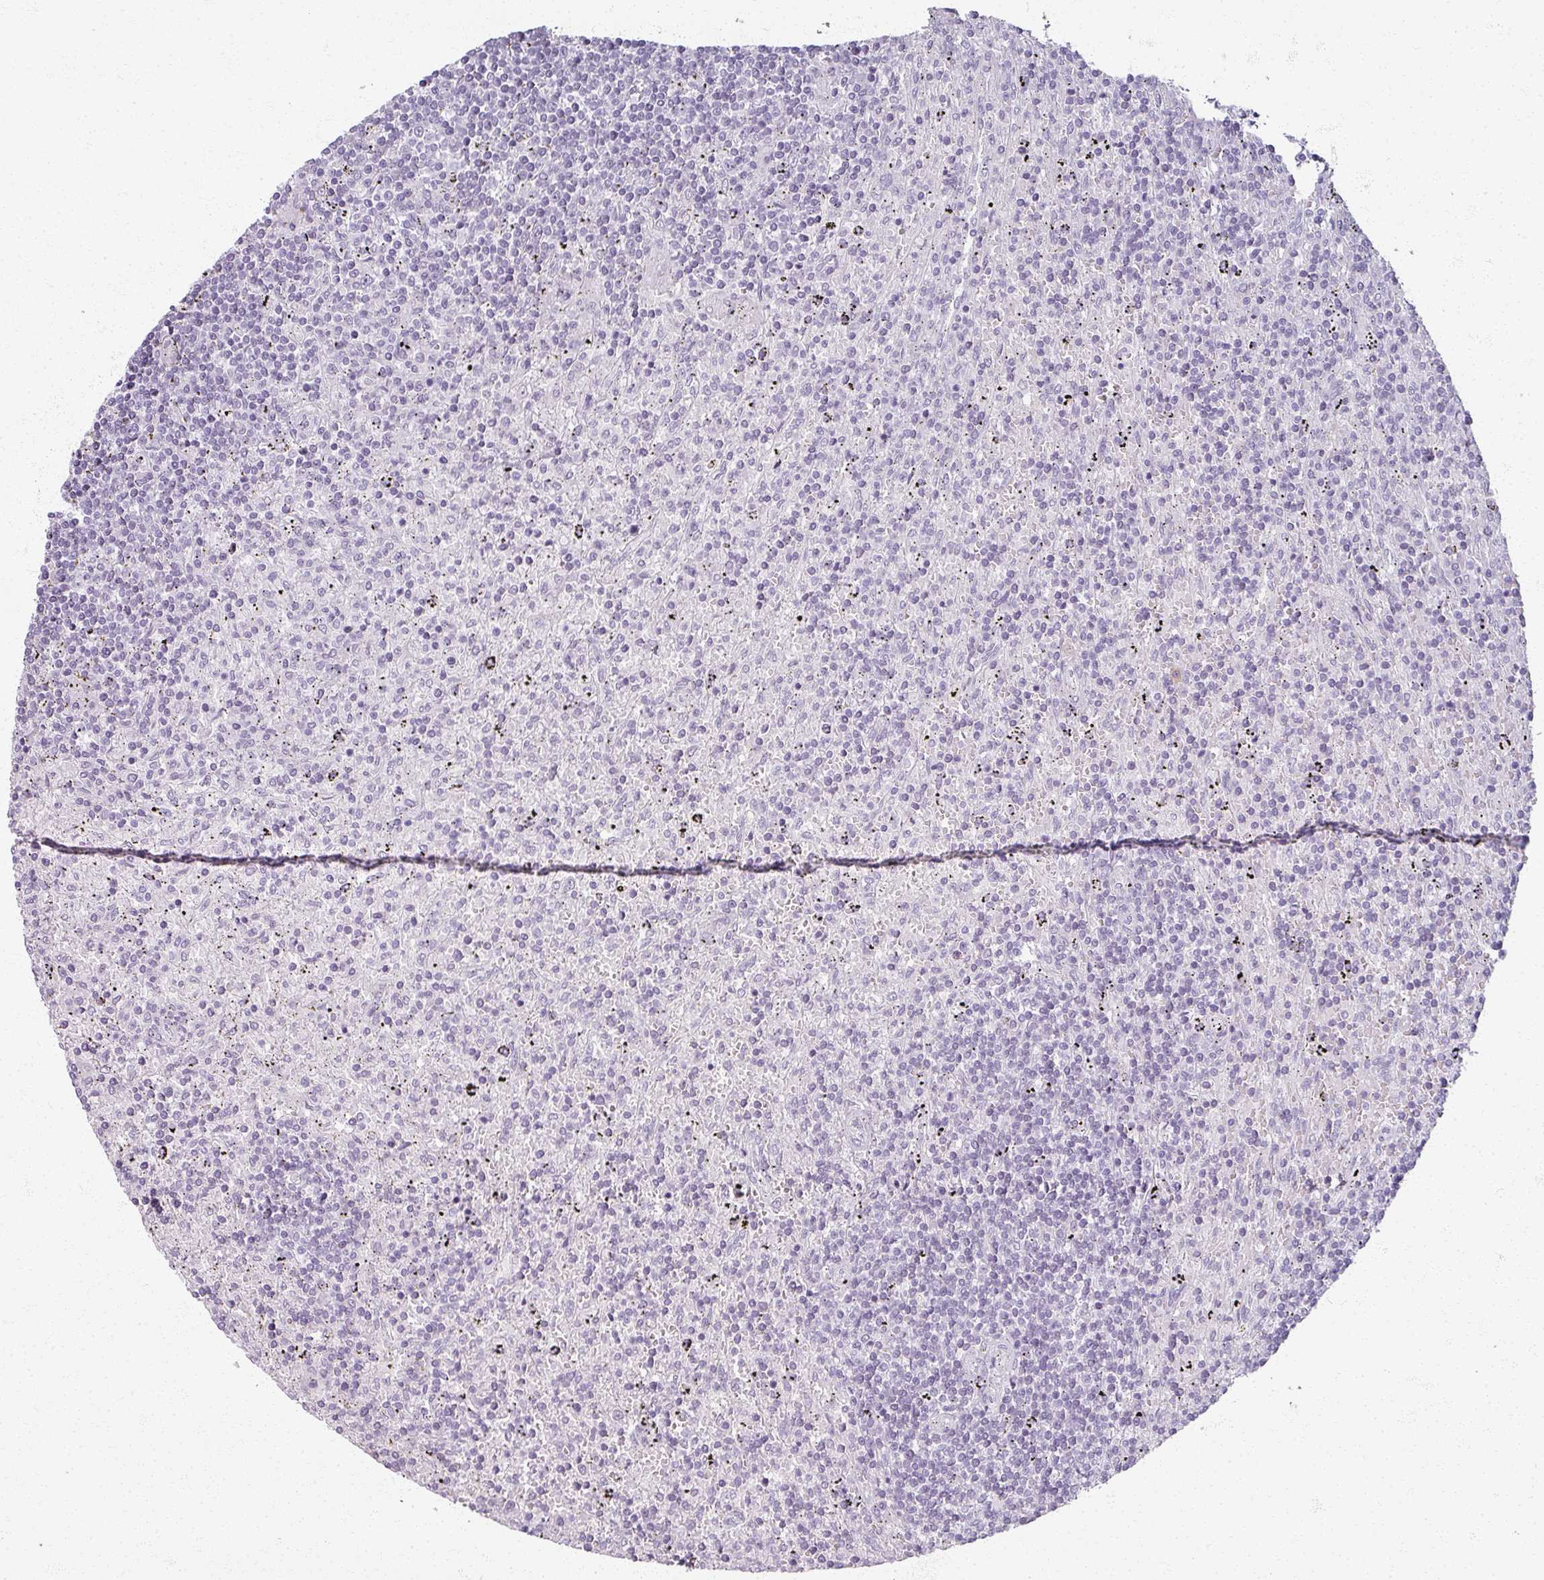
{"staining": {"intensity": "negative", "quantity": "none", "location": "none"}, "tissue": "lymphoma", "cell_type": "Tumor cells", "image_type": "cancer", "snomed": [{"axis": "morphology", "description": "Malignant lymphoma, non-Hodgkin's type, Low grade"}, {"axis": "topography", "description": "Spleen"}], "caption": "A high-resolution image shows immunohistochemistry staining of low-grade malignant lymphoma, non-Hodgkin's type, which exhibits no significant expression in tumor cells.", "gene": "RFPL2", "patient": {"sex": "male", "age": 76}}